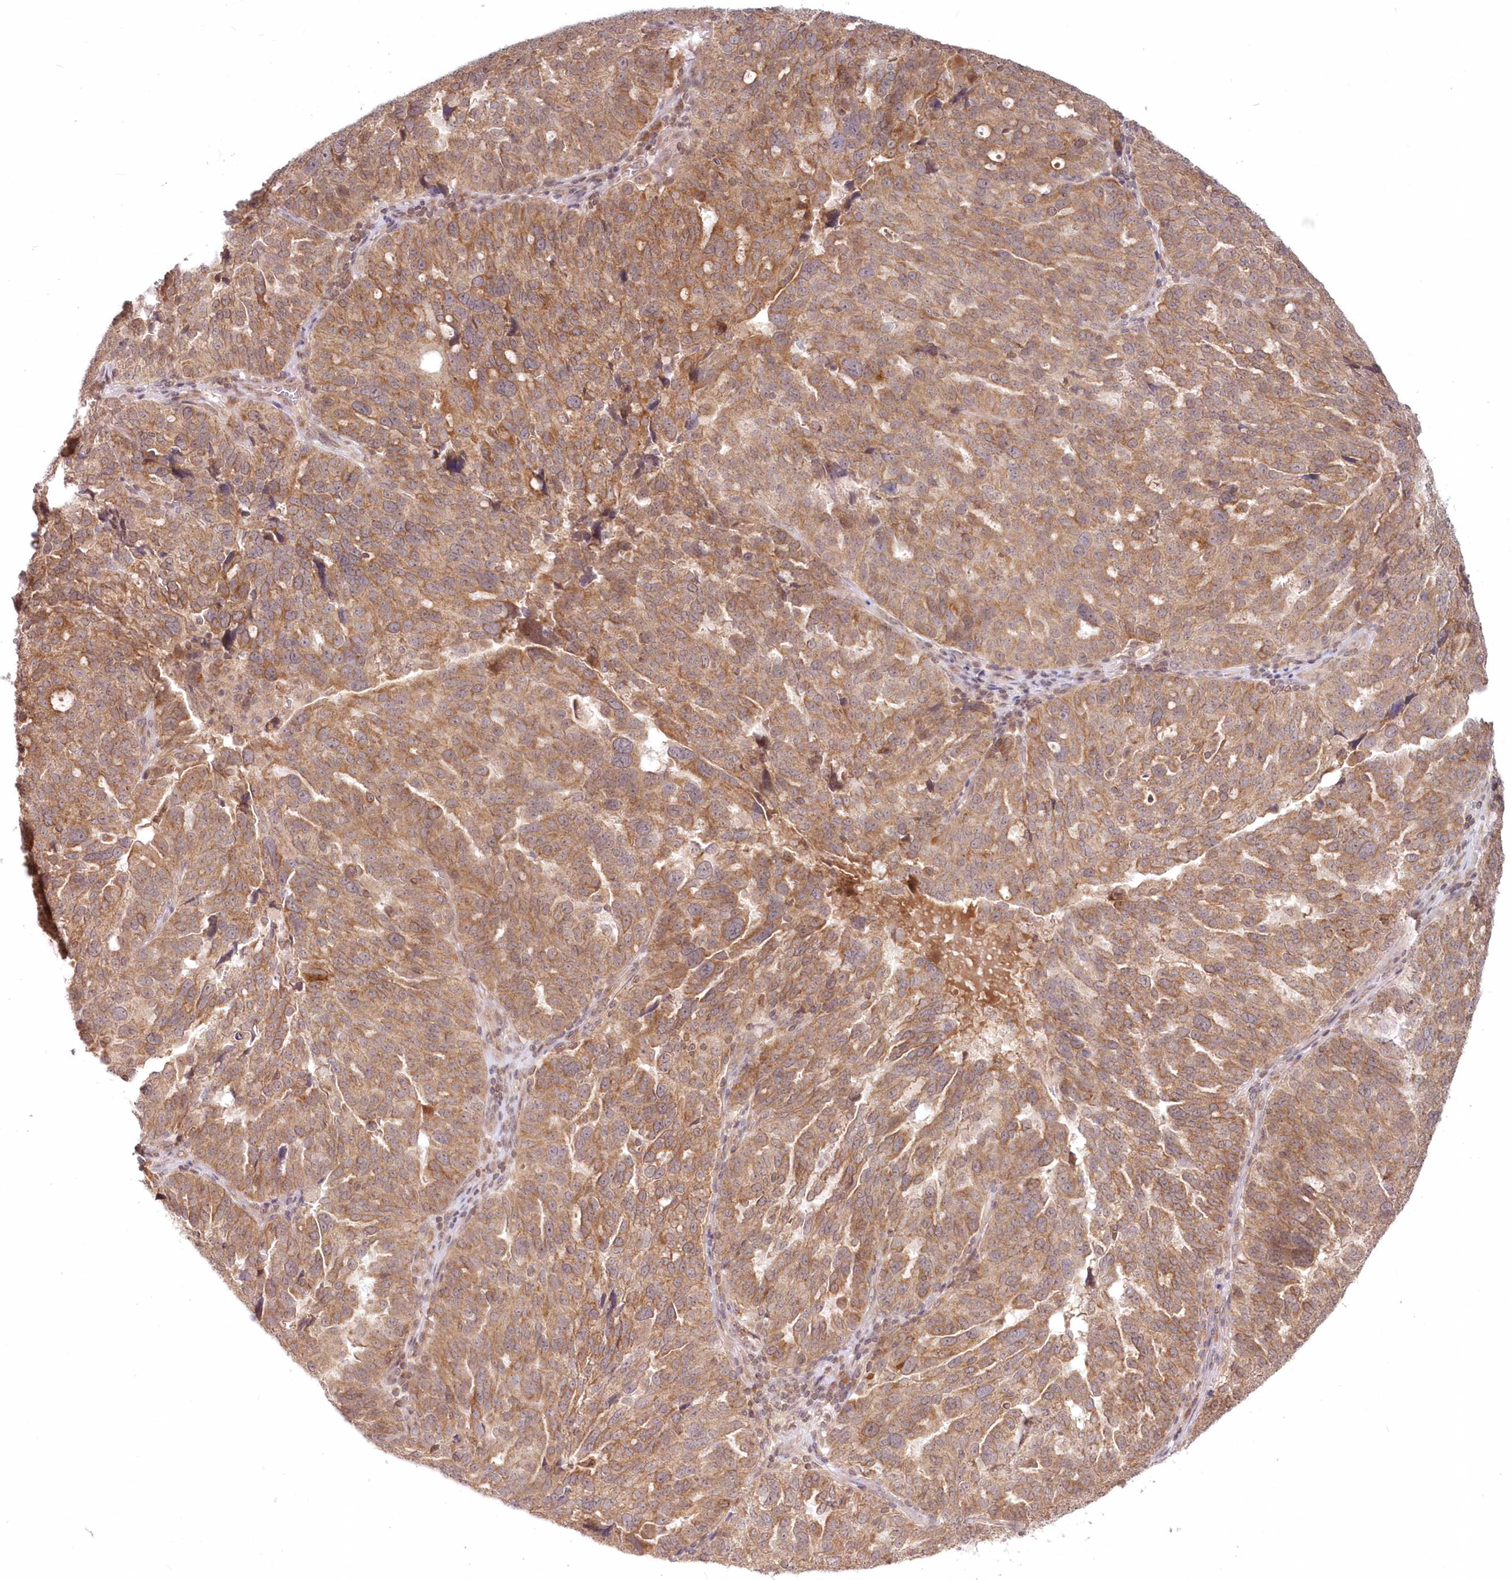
{"staining": {"intensity": "moderate", "quantity": ">75%", "location": "cytoplasmic/membranous"}, "tissue": "ovarian cancer", "cell_type": "Tumor cells", "image_type": "cancer", "snomed": [{"axis": "morphology", "description": "Cystadenocarcinoma, serous, NOS"}, {"axis": "topography", "description": "Ovary"}], "caption": "Ovarian cancer (serous cystadenocarcinoma) stained with DAB immunohistochemistry (IHC) reveals medium levels of moderate cytoplasmic/membranous expression in about >75% of tumor cells. (brown staining indicates protein expression, while blue staining denotes nuclei).", "gene": "MTMR3", "patient": {"sex": "female", "age": 59}}